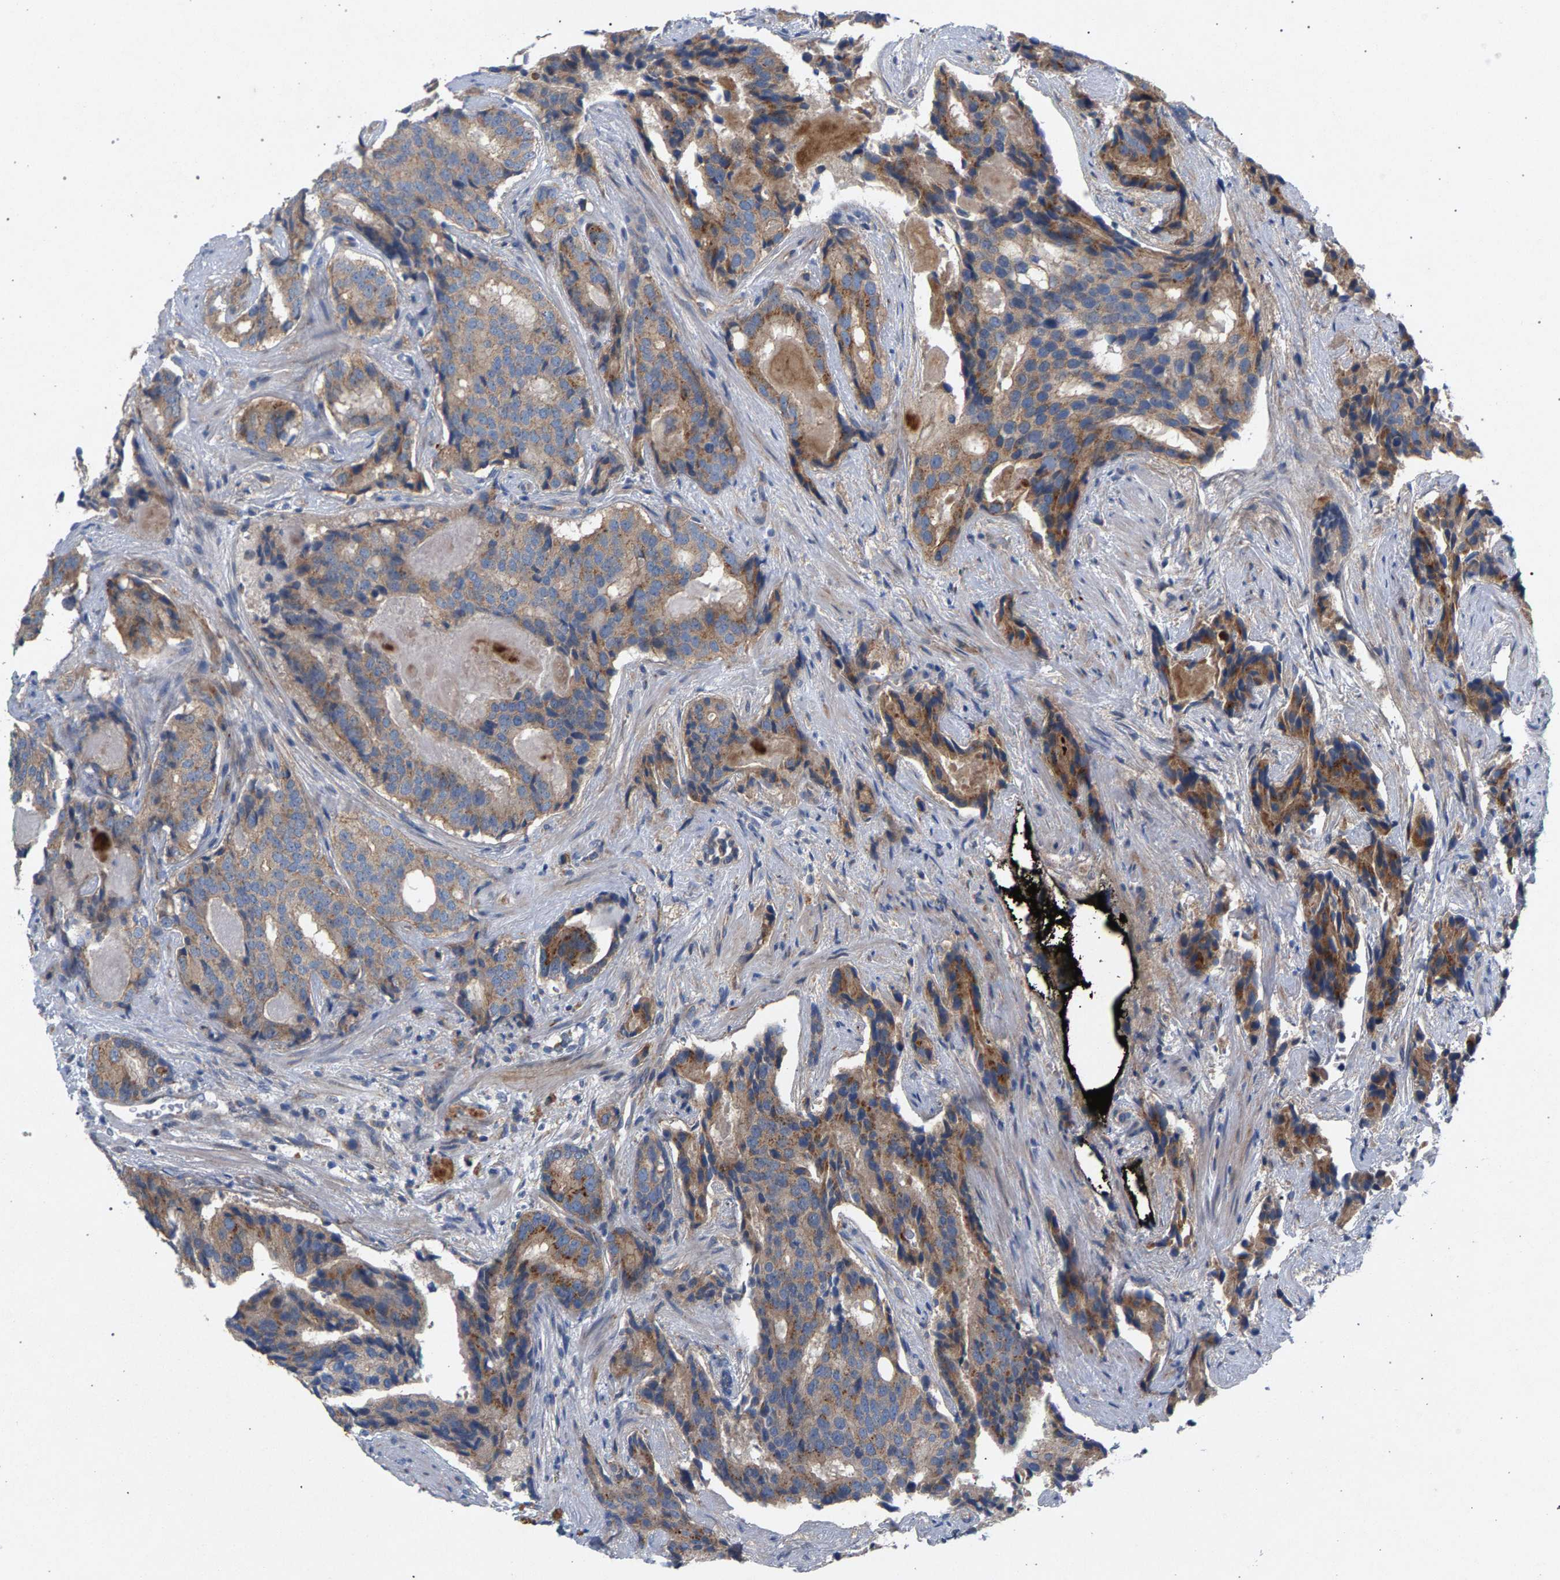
{"staining": {"intensity": "moderate", "quantity": ">75%", "location": "cytoplasmic/membranous"}, "tissue": "prostate cancer", "cell_type": "Tumor cells", "image_type": "cancer", "snomed": [{"axis": "morphology", "description": "Adenocarcinoma, High grade"}, {"axis": "topography", "description": "Prostate"}], "caption": "There is medium levels of moderate cytoplasmic/membranous expression in tumor cells of prostate high-grade adenocarcinoma, as demonstrated by immunohistochemical staining (brown color).", "gene": "MAMDC2", "patient": {"sex": "male", "age": 58}}